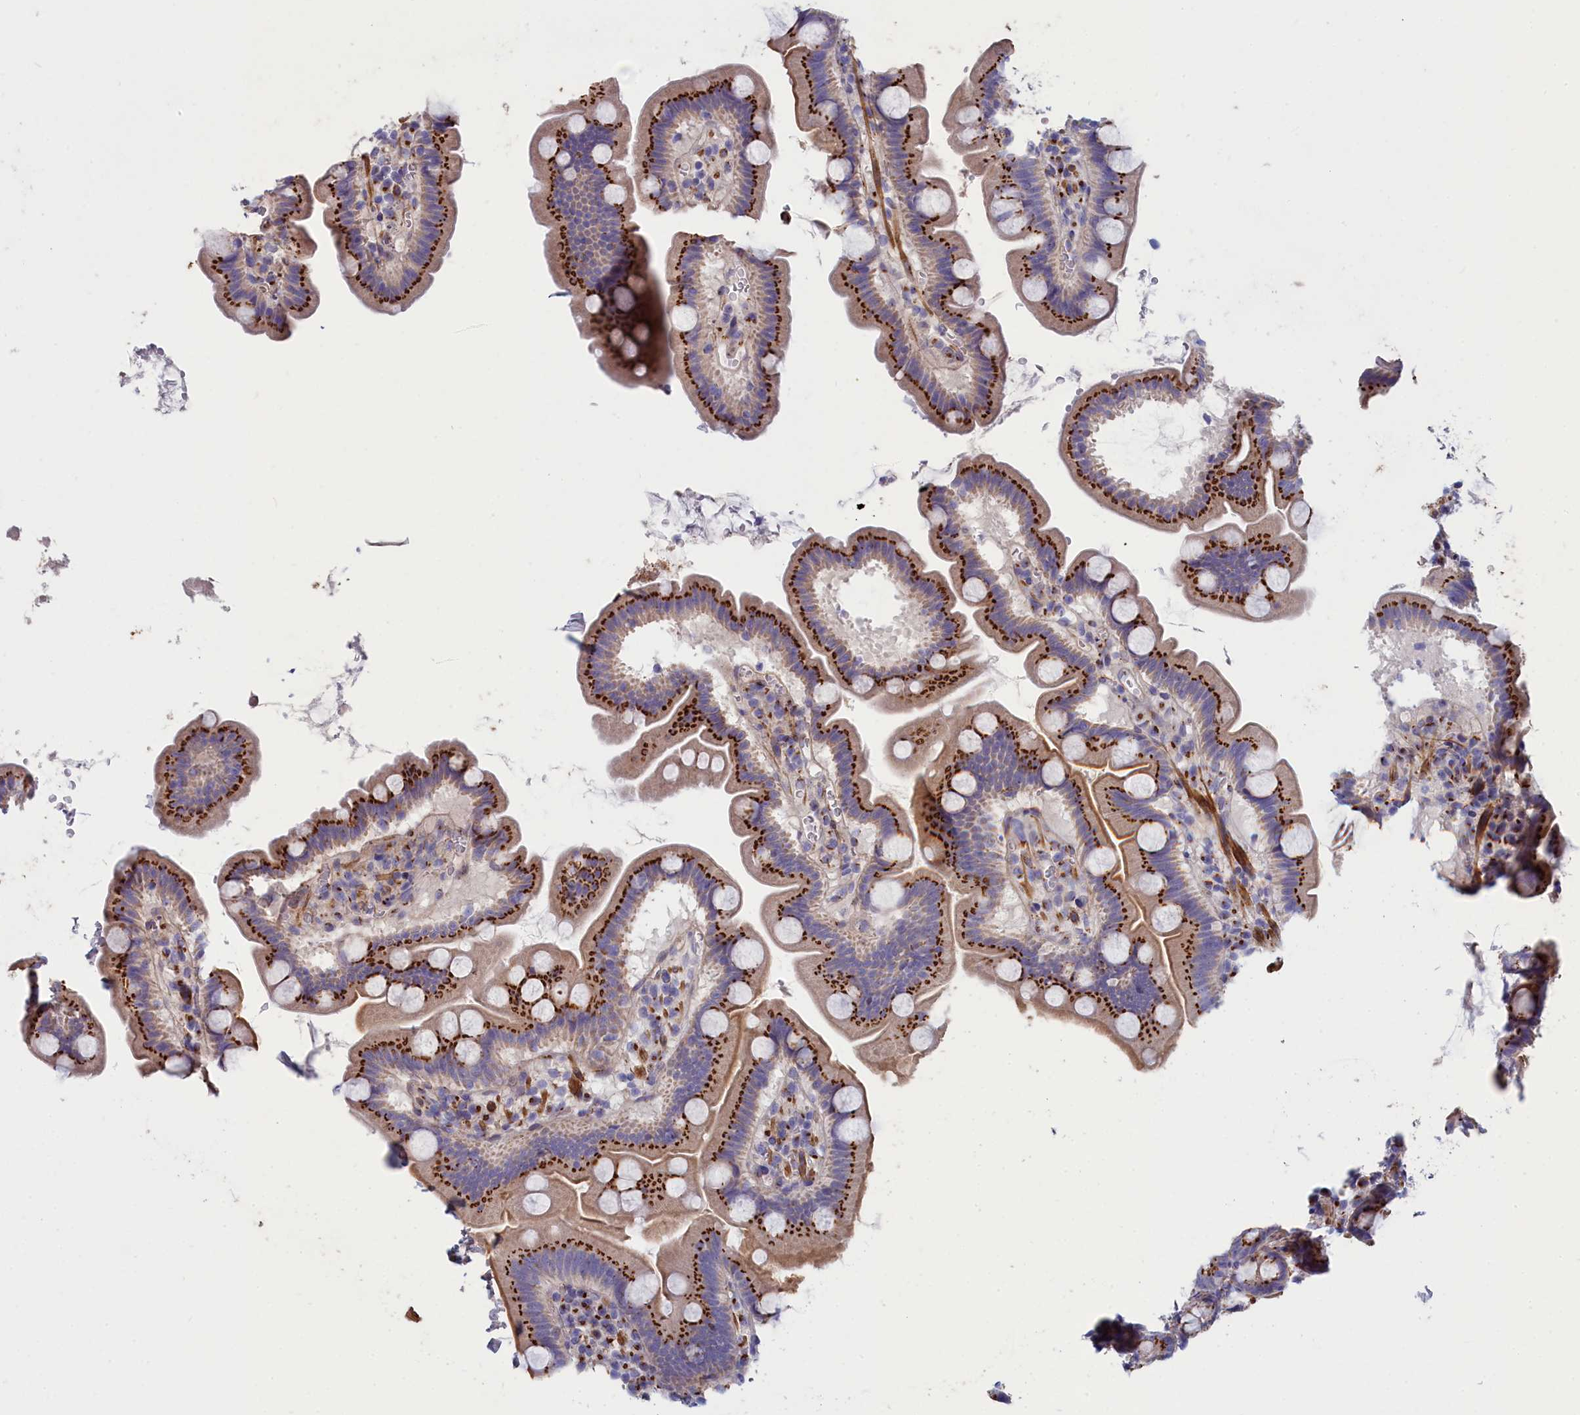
{"staining": {"intensity": "strong", "quantity": ">75%", "location": "cytoplasmic/membranous"}, "tissue": "small intestine", "cell_type": "Glandular cells", "image_type": "normal", "snomed": [{"axis": "morphology", "description": "Normal tissue, NOS"}, {"axis": "topography", "description": "Small intestine"}], "caption": "Immunohistochemistry (IHC) histopathology image of normal small intestine: human small intestine stained using IHC displays high levels of strong protein expression localized specifically in the cytoplasmic/membranous of glandular cells, appearing as a cytoplasmic/membranous brown color.", "gene": "TUBGCP4", "patient": {"sex": "female", "age": 68}}